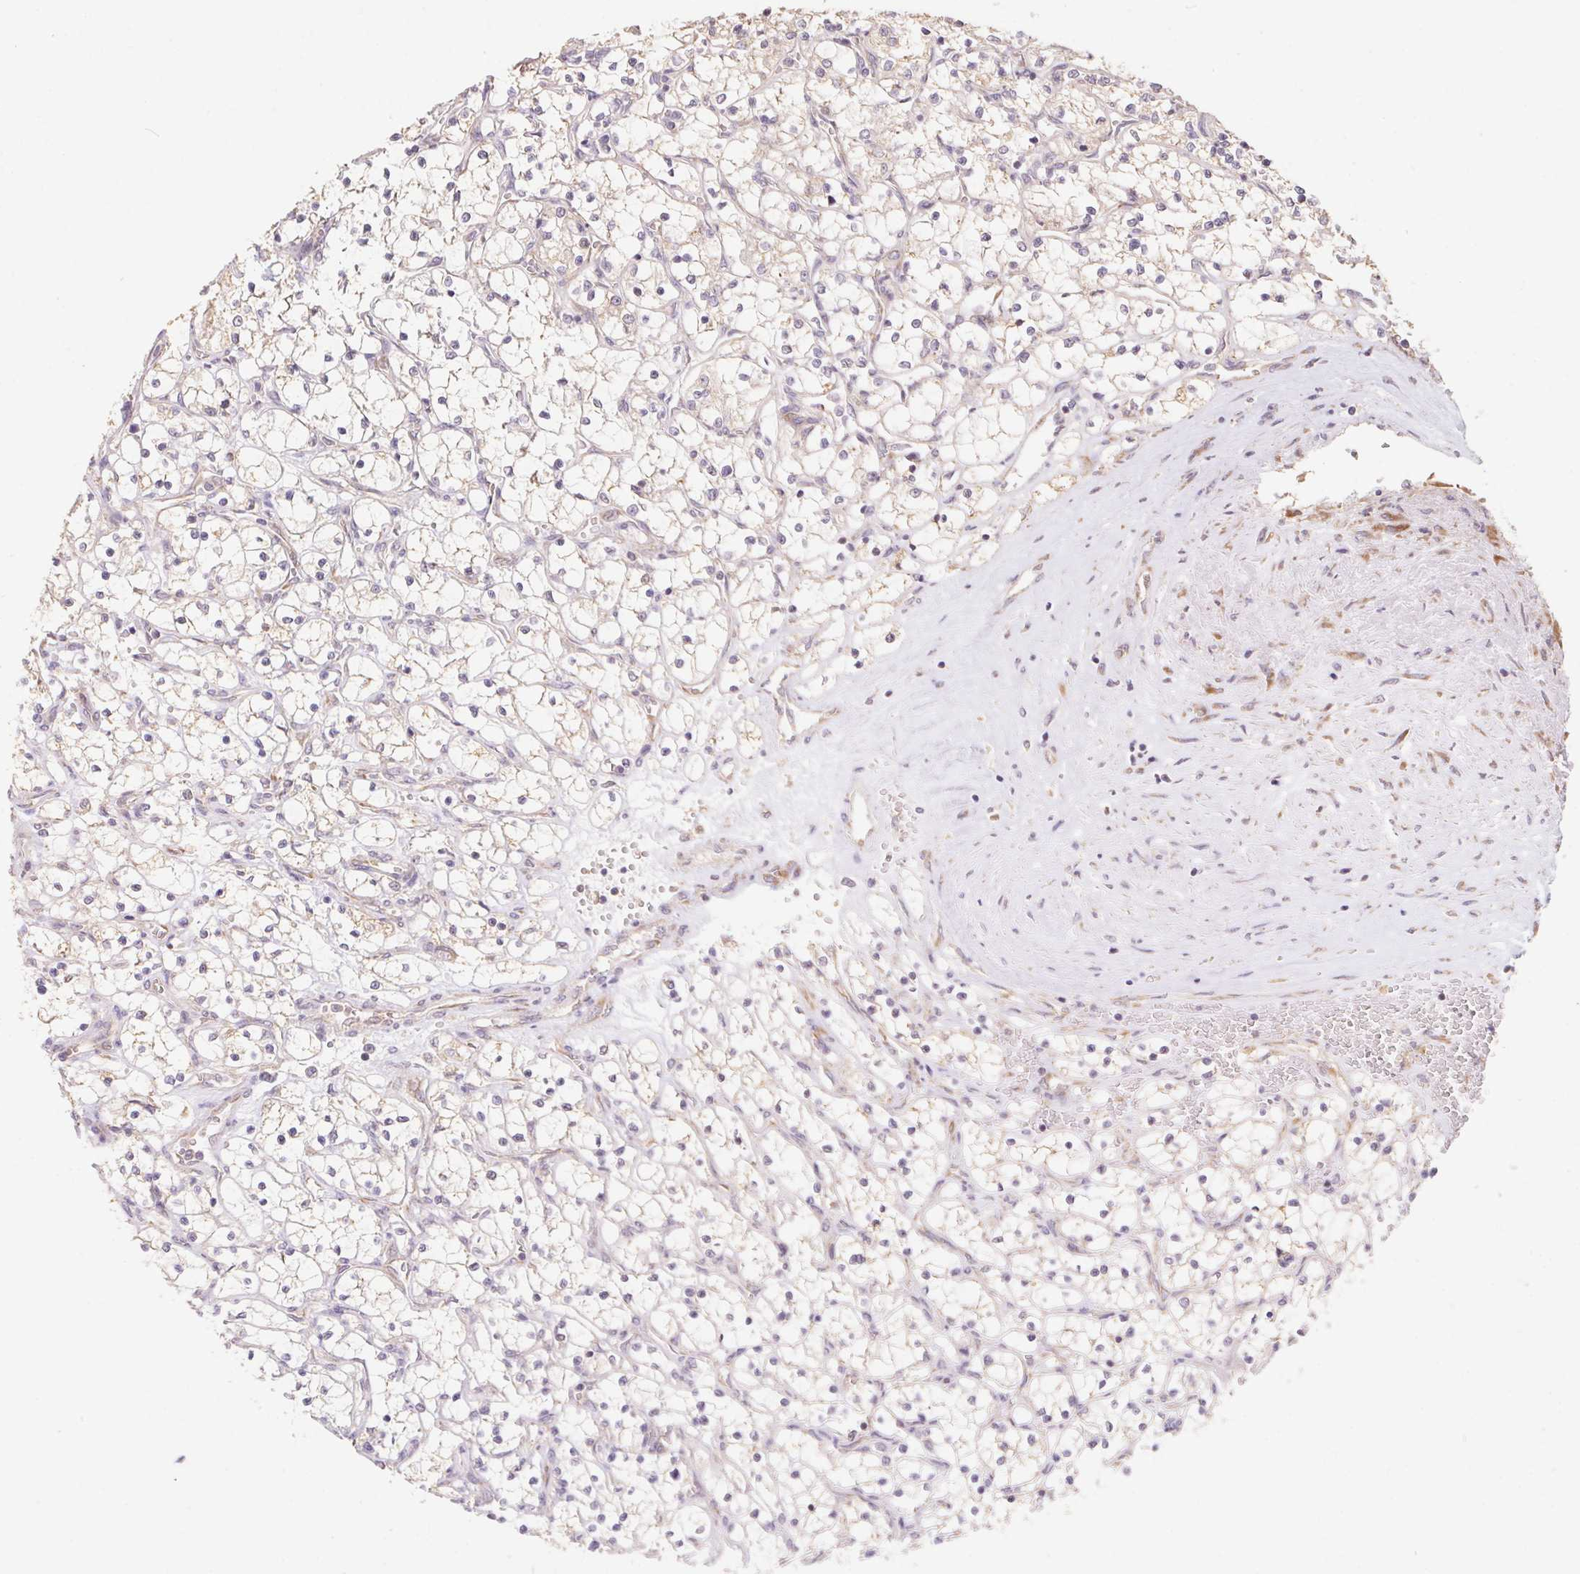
{"staining": {"intensity": "negative", "quantity": "none", "location": "none"}, "tissue": "renal cancer", "cell_type": "Tumor cells", "image_type": "cancer", "snomed": [{"axis": "morphology", "description": "Adenocarcinoma, NOS"}, {"axis": "topography", "description": "Kidney"}], "caption": "Micrograph shows no significant protein positivity in tumor cells of adenocarcinoma (renal).", "gene": "RPL27A", "patient": {"sex": "female", "age": 69}}